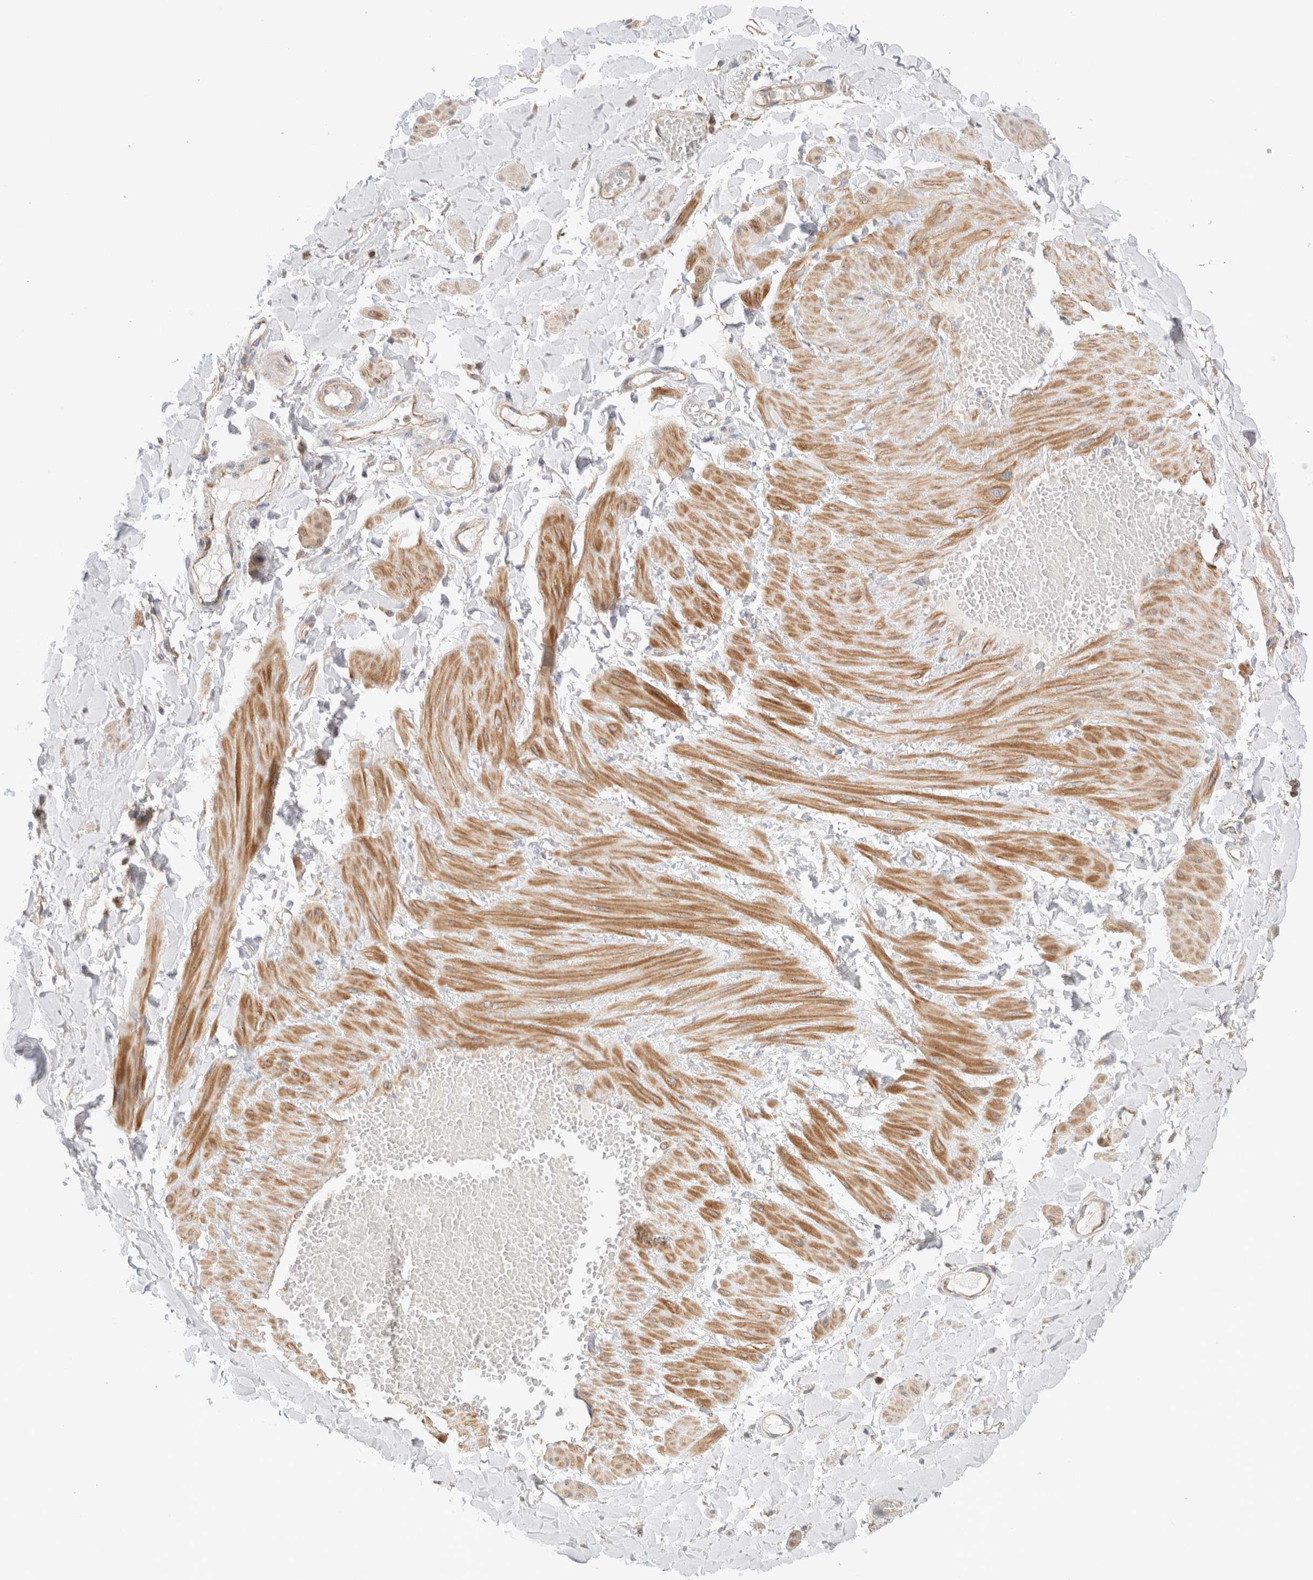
{"staining": {"intensity": "weak", "quantity": "25%-75%", "location": "cytoplasmic/membranous"}, "tissue": "adipose tissue", "cell_type": "Adipocytes", "image_type": "normal", "snomed": [{"axis": "morphology", "description": "Normal tissue, NOS"}, {"axis": "topography", "description": "Adipose tissue"}, {"axis": "topography", "description": "Vascular tissue"}, {"axis": "topography", "description": "Peripheral nerve tissue"}], "caption": "Protein staining of normal adipose tissue shows weak cytoplasmic/membranous positivity in about 25%-75% of adipocytes.", "gene": "MRM3", "patient": {"sex": "male", "age": 25}}